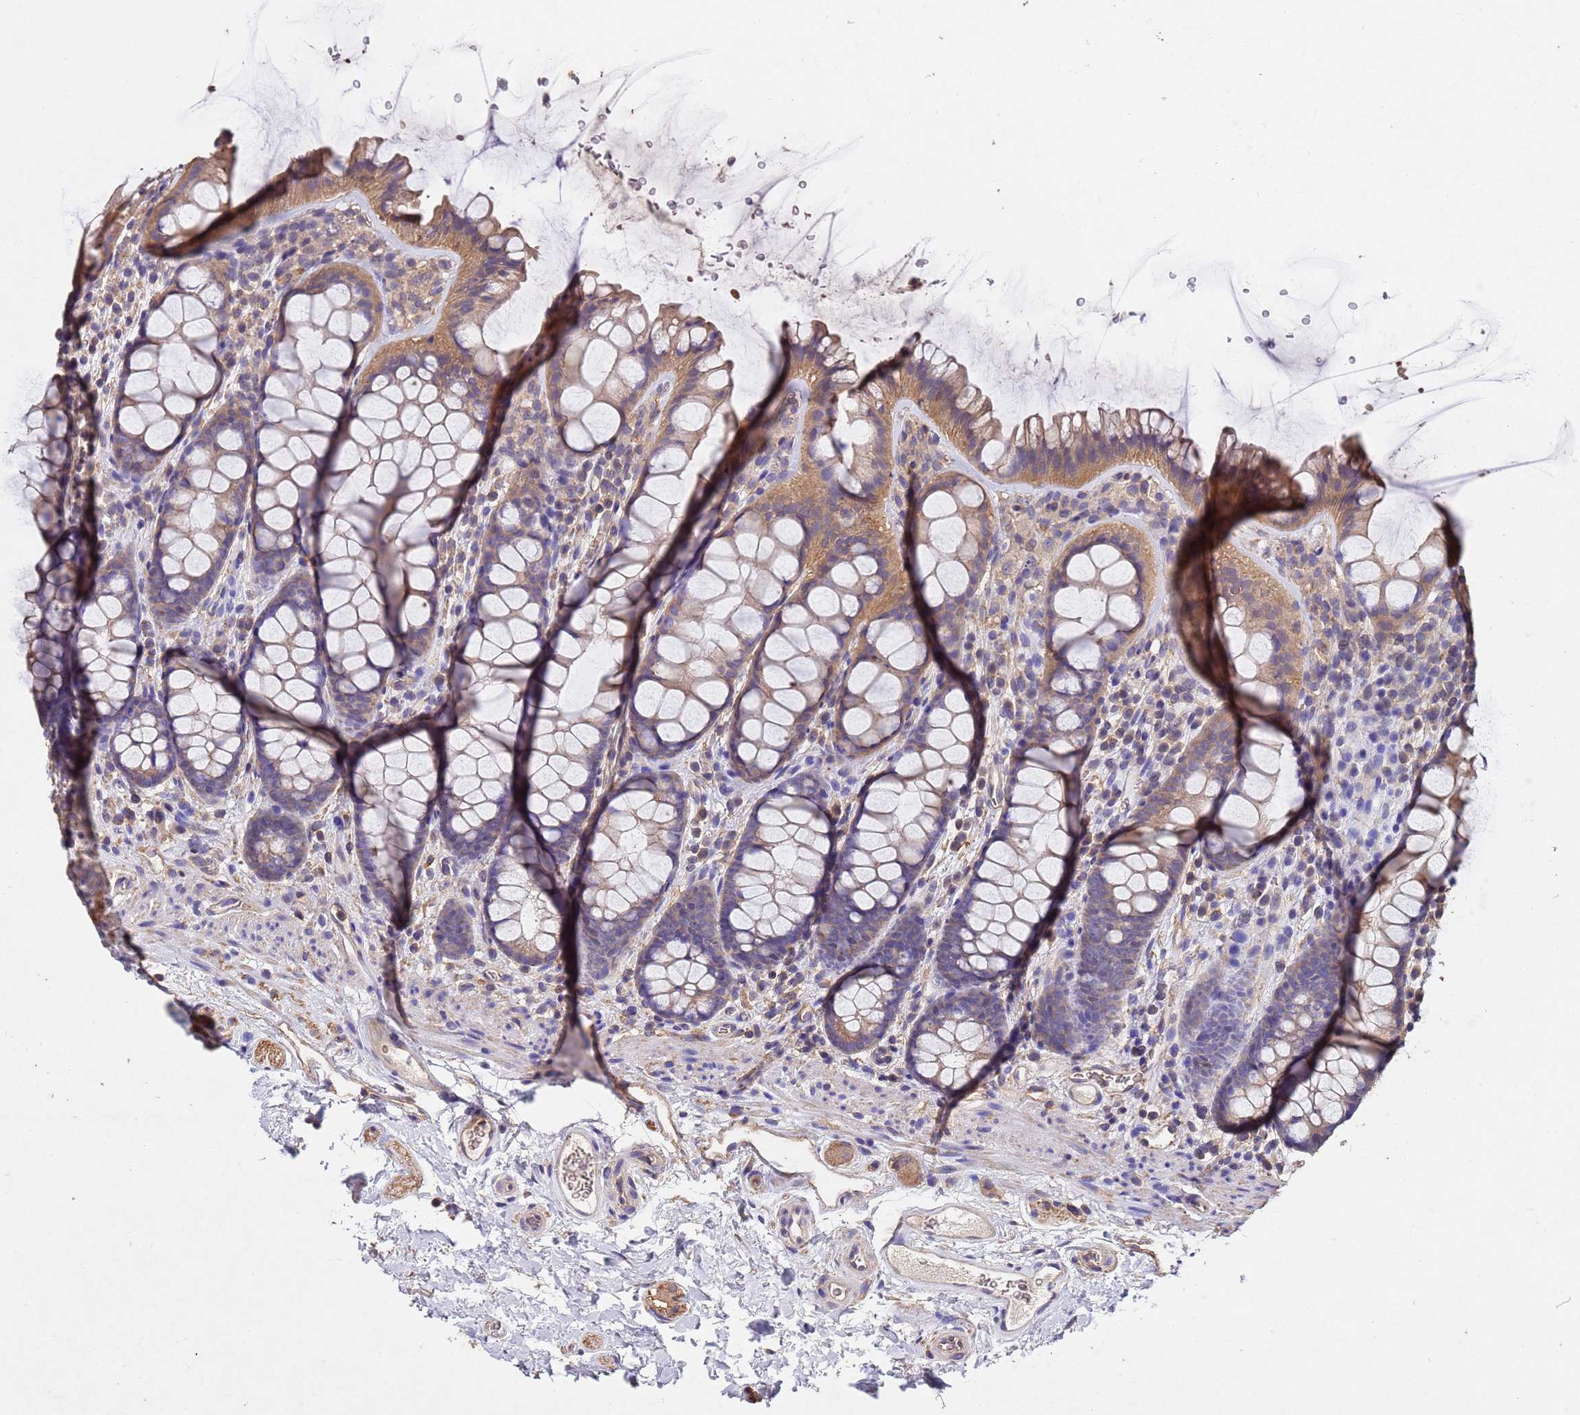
{"staining": {"intensity": "weak", "quantity": "25%-75%", "location": "cytoplasmic/membranous"}, "tissue": "colon", "cell_type": "Endothelial cells", "image_type": "normal", "snomed": [{"axis": "morphology", "description": "Normal tissue, NOS"}, {"axis": "topography", "description": "Colon"}], "caption": "Human colon stained for a protein (brown) demonstrates weak cytoplasmic/membranous positive staining in approximately 25%-75% of endothelial cells.", "gene": "MTX3", "patient": {"sex": "female", "age": 82}}